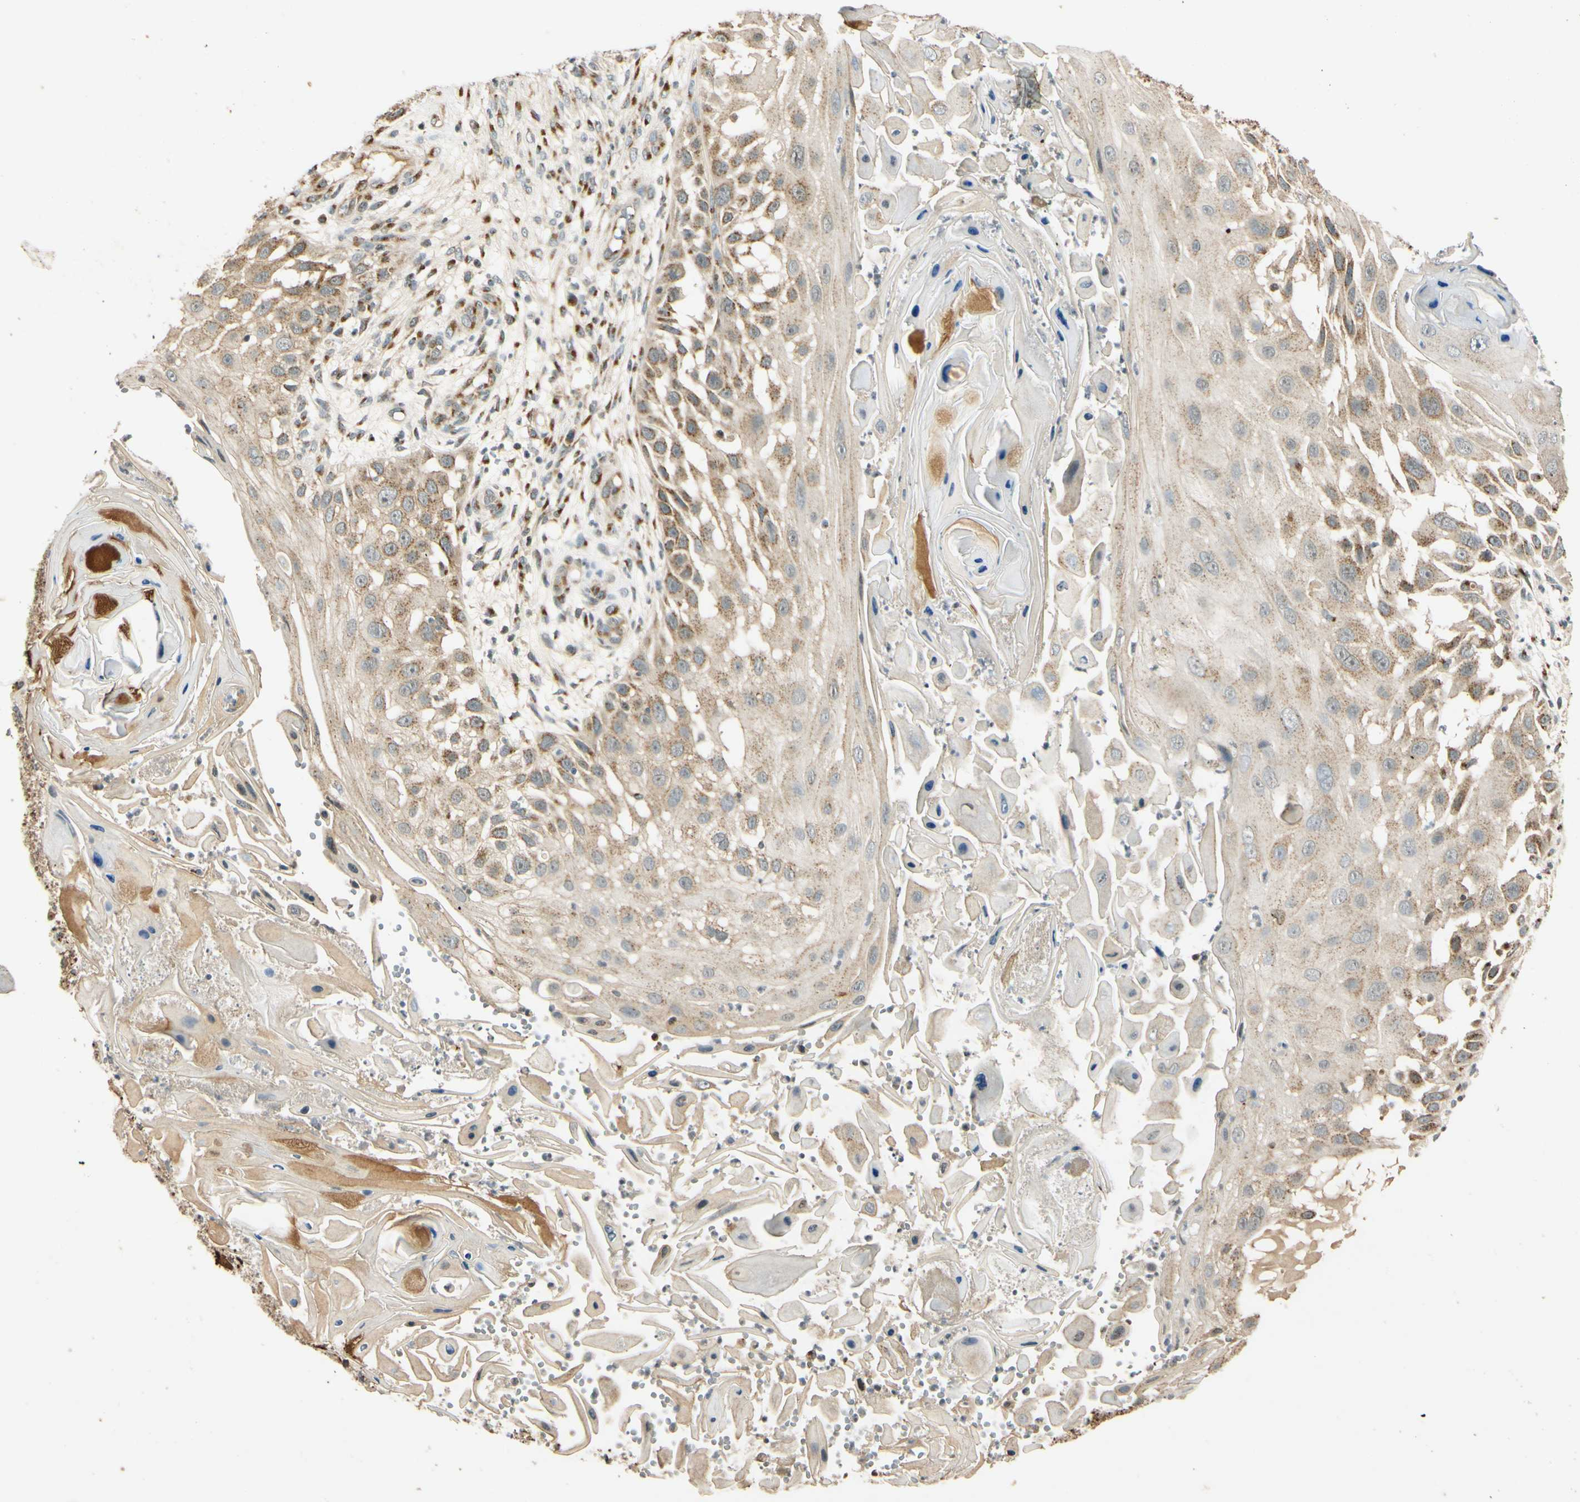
{"staining": {"intensity": "weak", "quantity": "<25%", "location": "cytoplasmic/membranous"}, "tissue": "skin cancer", "cell_type": "Tumor cells", "image_type": "cancer", "snomed": [{"axis": "morphology", "description": "Squamous cell carcinoma, NOS"}, {"axis": "topography", "description": "Skin"}], "caption": "Immunohistochemical staining of human skin squamous cell carcinoma exhibits no significant staining in tumor cells.", "gene": "NEO1", "patient": {"sex": "female", "age": 44}}